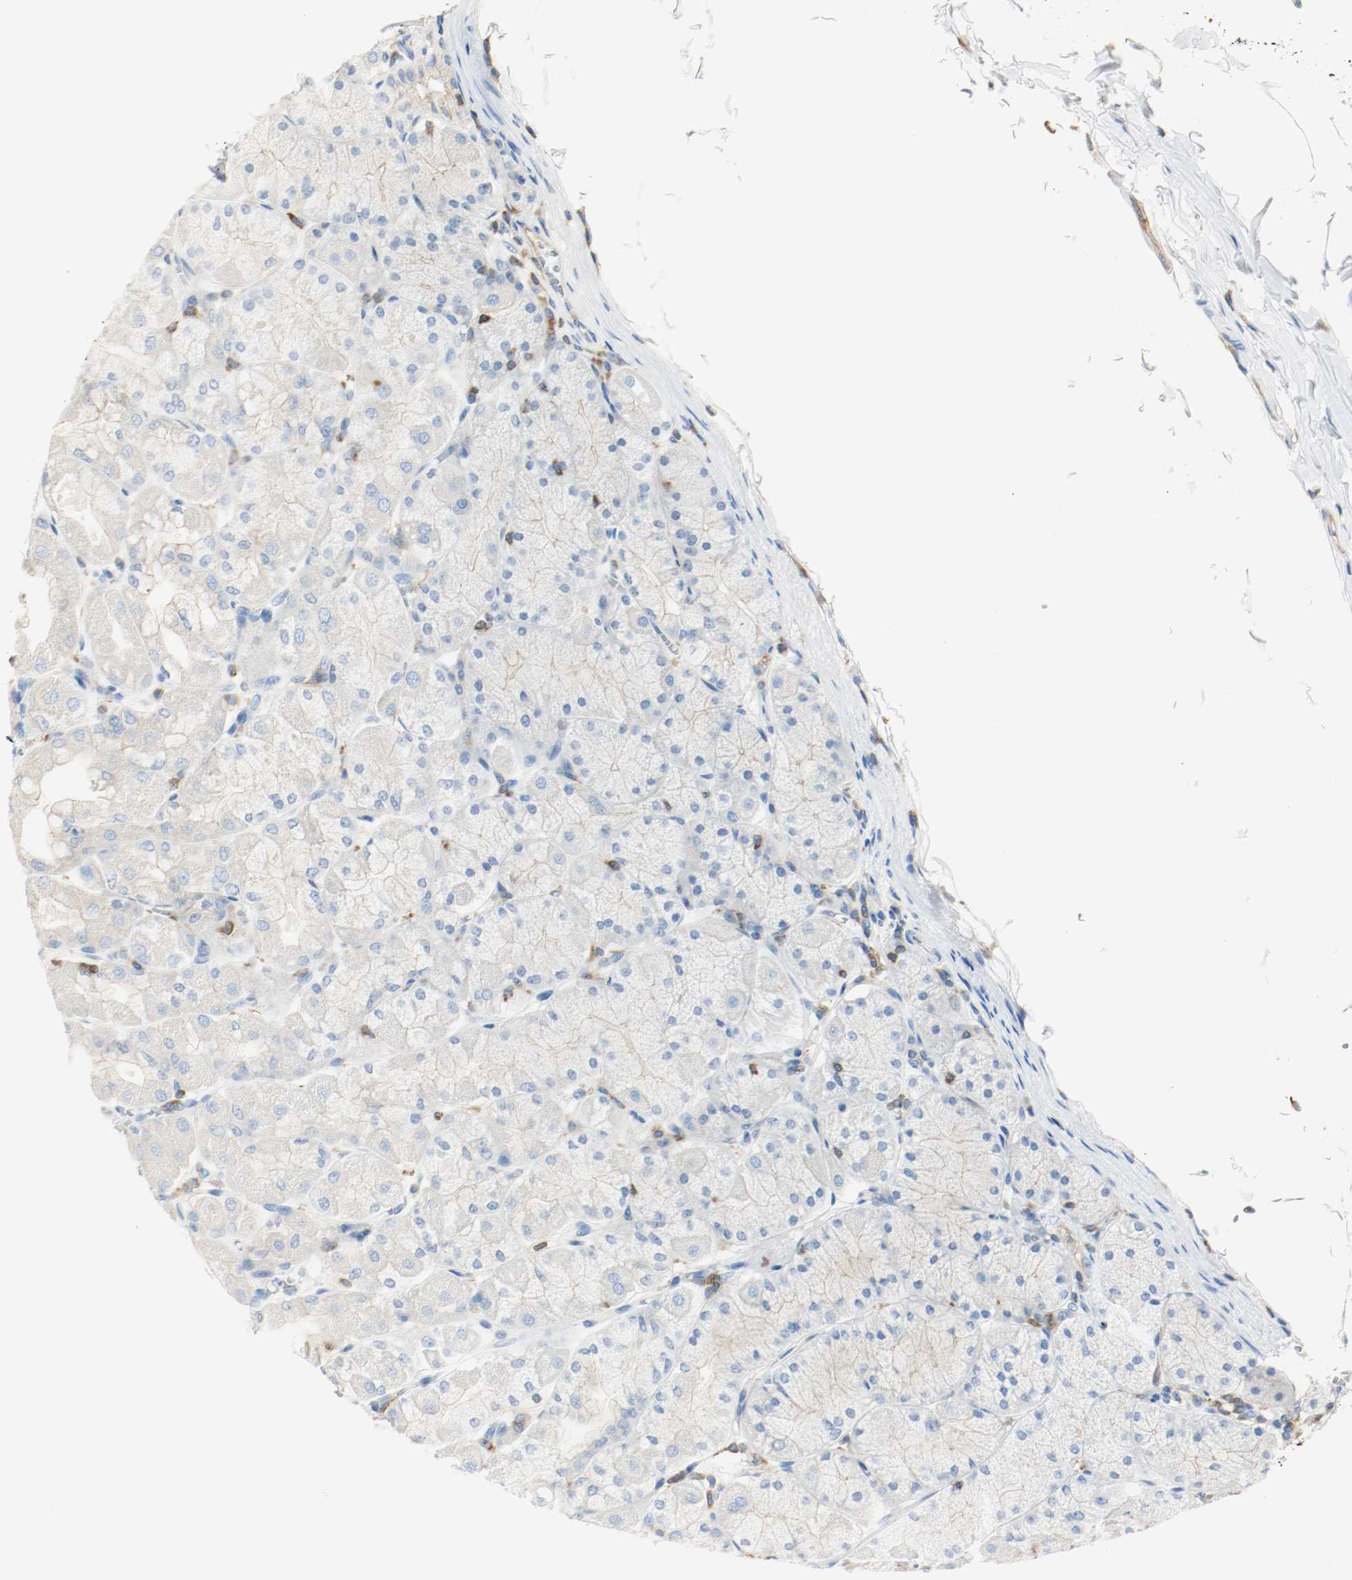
{"staining": {"intensity": "weak", "quantity": "25%-75%", "location": "cytoplasmic/membranous"}, "tissue": "stomach", "cell_type": "Glandular cells", "image_type": "normal", "snomed": [{"axis": "morphology", "description": "Normal tissue, NOS"}, {"axis": "topography", "description": "Stomach, upper"}], "caption": "A micrograph of stomach stained for a protein shows weak cytoplasmic/membranous brown staining in glandular cells. (IHC, brightfield microscopy, high magnification).", "gene": "ARPC1B", "patient": {"sex": "female", "age": 56}}